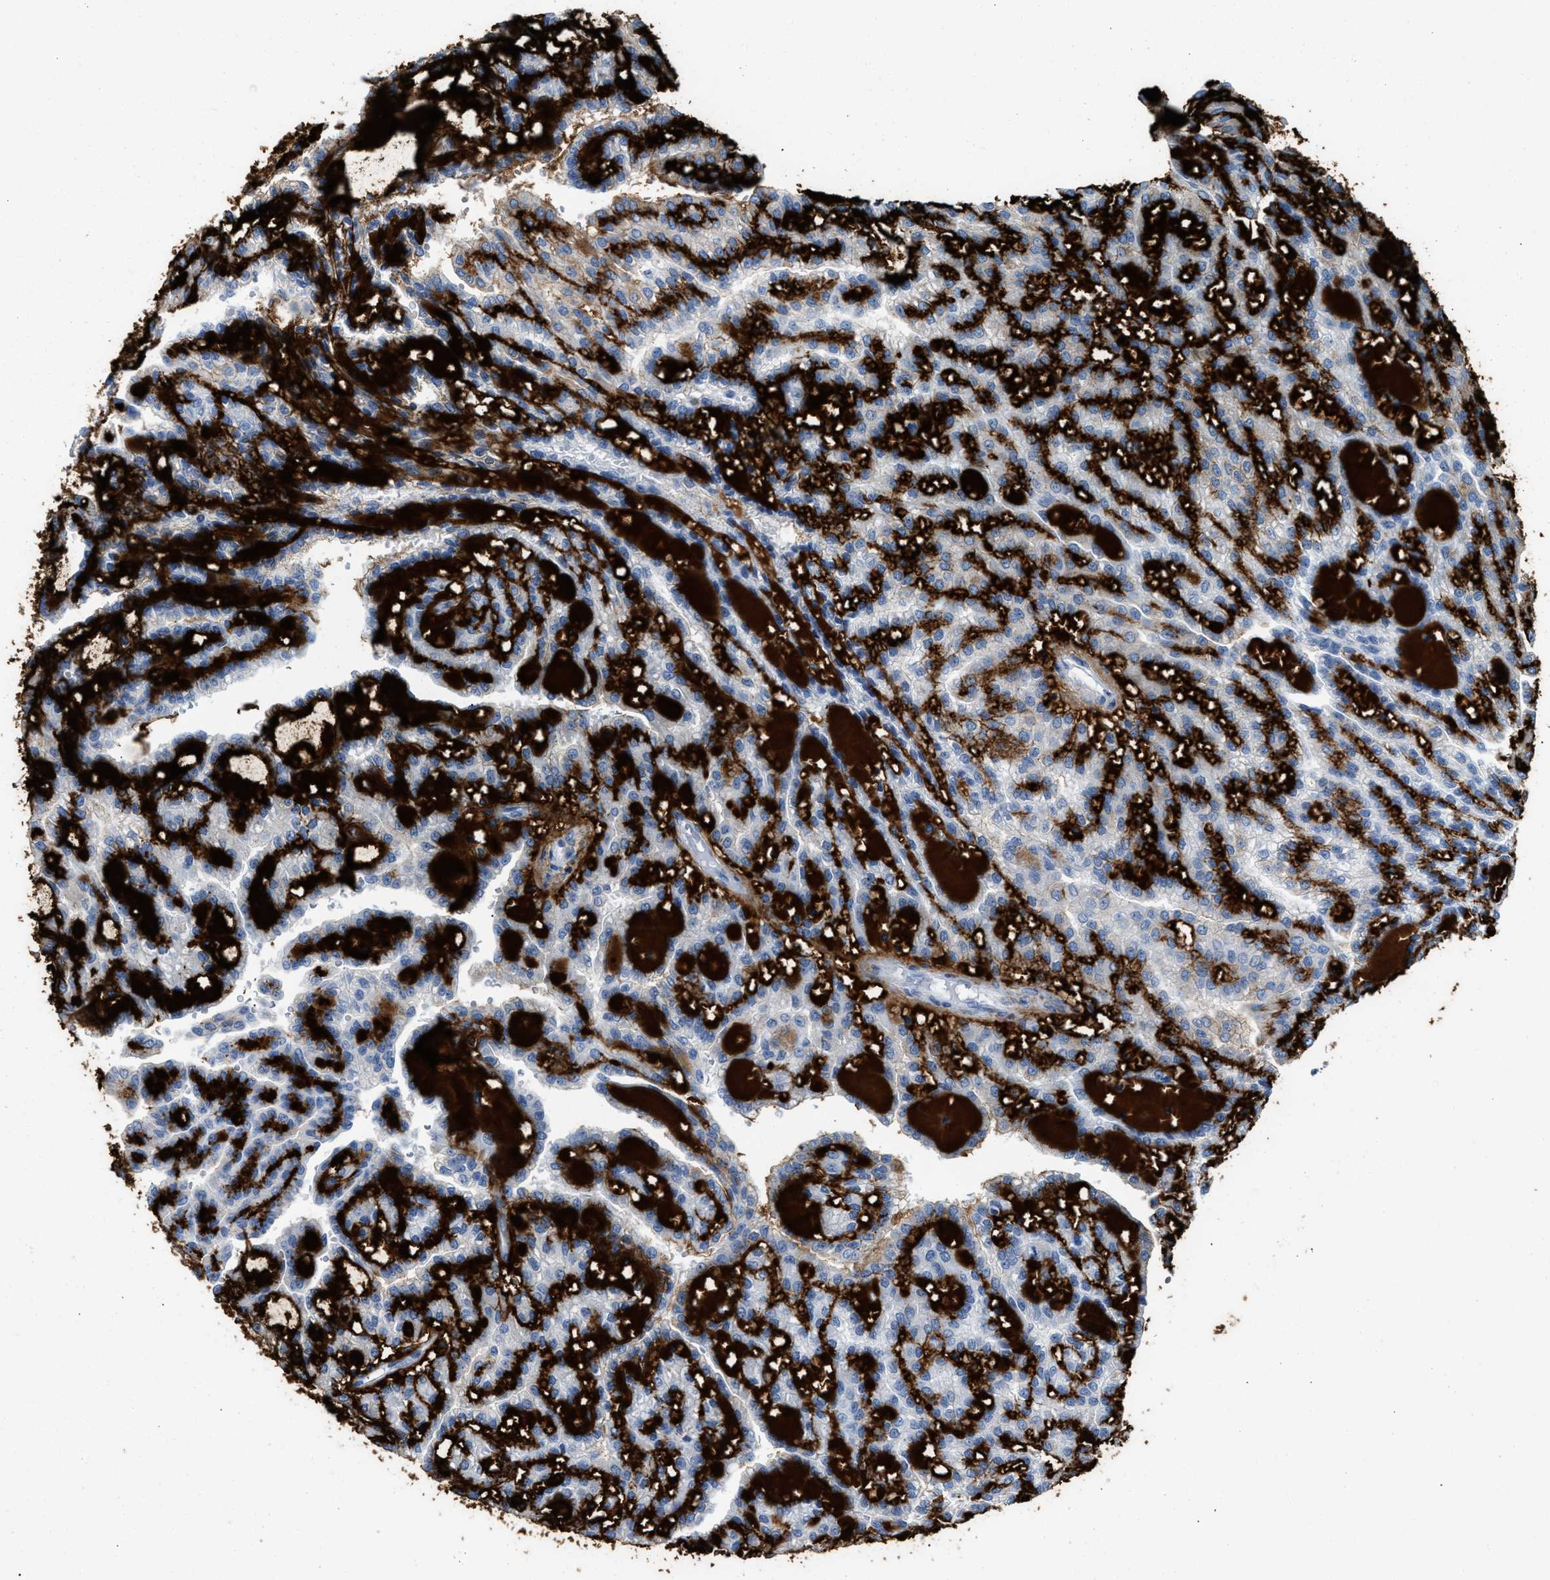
{"staining": {"intensity": "negative", "quantity": "none", "location": "none"}, "tissue": "renal cancer", "cell_type": "Tumor cells", "image_type": "cancer", "snomed": [{"axis": "morphology", "description": "Adenocarcinoma, NOS"}, {"axis": "topography", "description": "Kidney"}], "caption": "Immunohistochemistry (IHC) of human renal cancer exhibits no expression in tumor cells.", "gene": "TNR", "patient": {"sex": "male", "age": 63}}